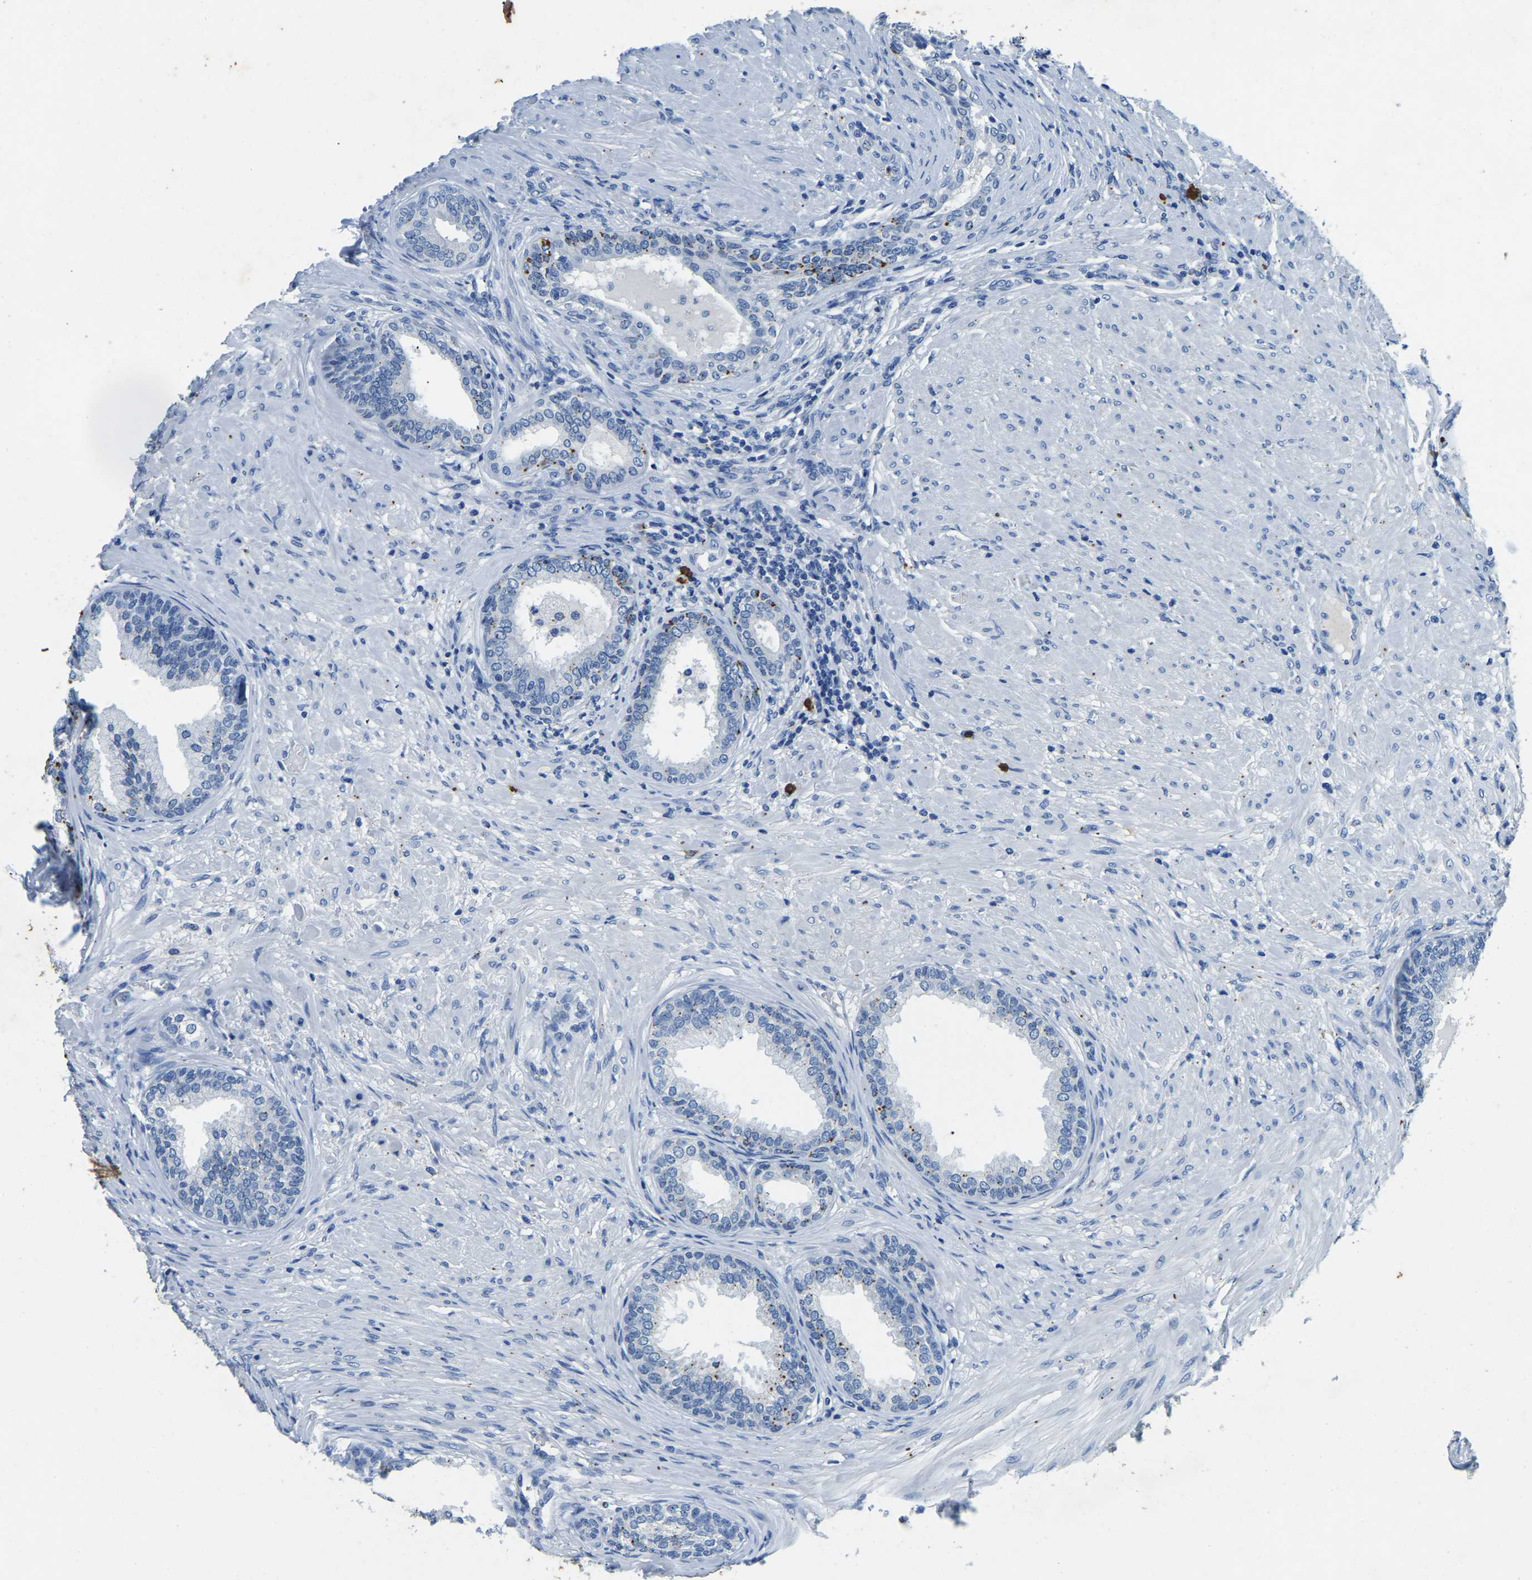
{"staining": {"intensity": "moderate", "quantity": "<25%", "location": "cytoplasmic/membranous"}, "tissue": "prostate", "cell_type": "Glandular cells", "image_type": "normal", "snomed": [{"axis": "morphology", "description": "Normal tissue, NOS"}, {"axis": "topography", "description": "Prostate"}], "caption": "Prostate stained for a protein (brown) demonstrates moderate cytoplasmic/membranous positive positivity in about <25% of glandular cells.", "gene": "UBN2", "patient": {"sex": "male", "age": 76}}